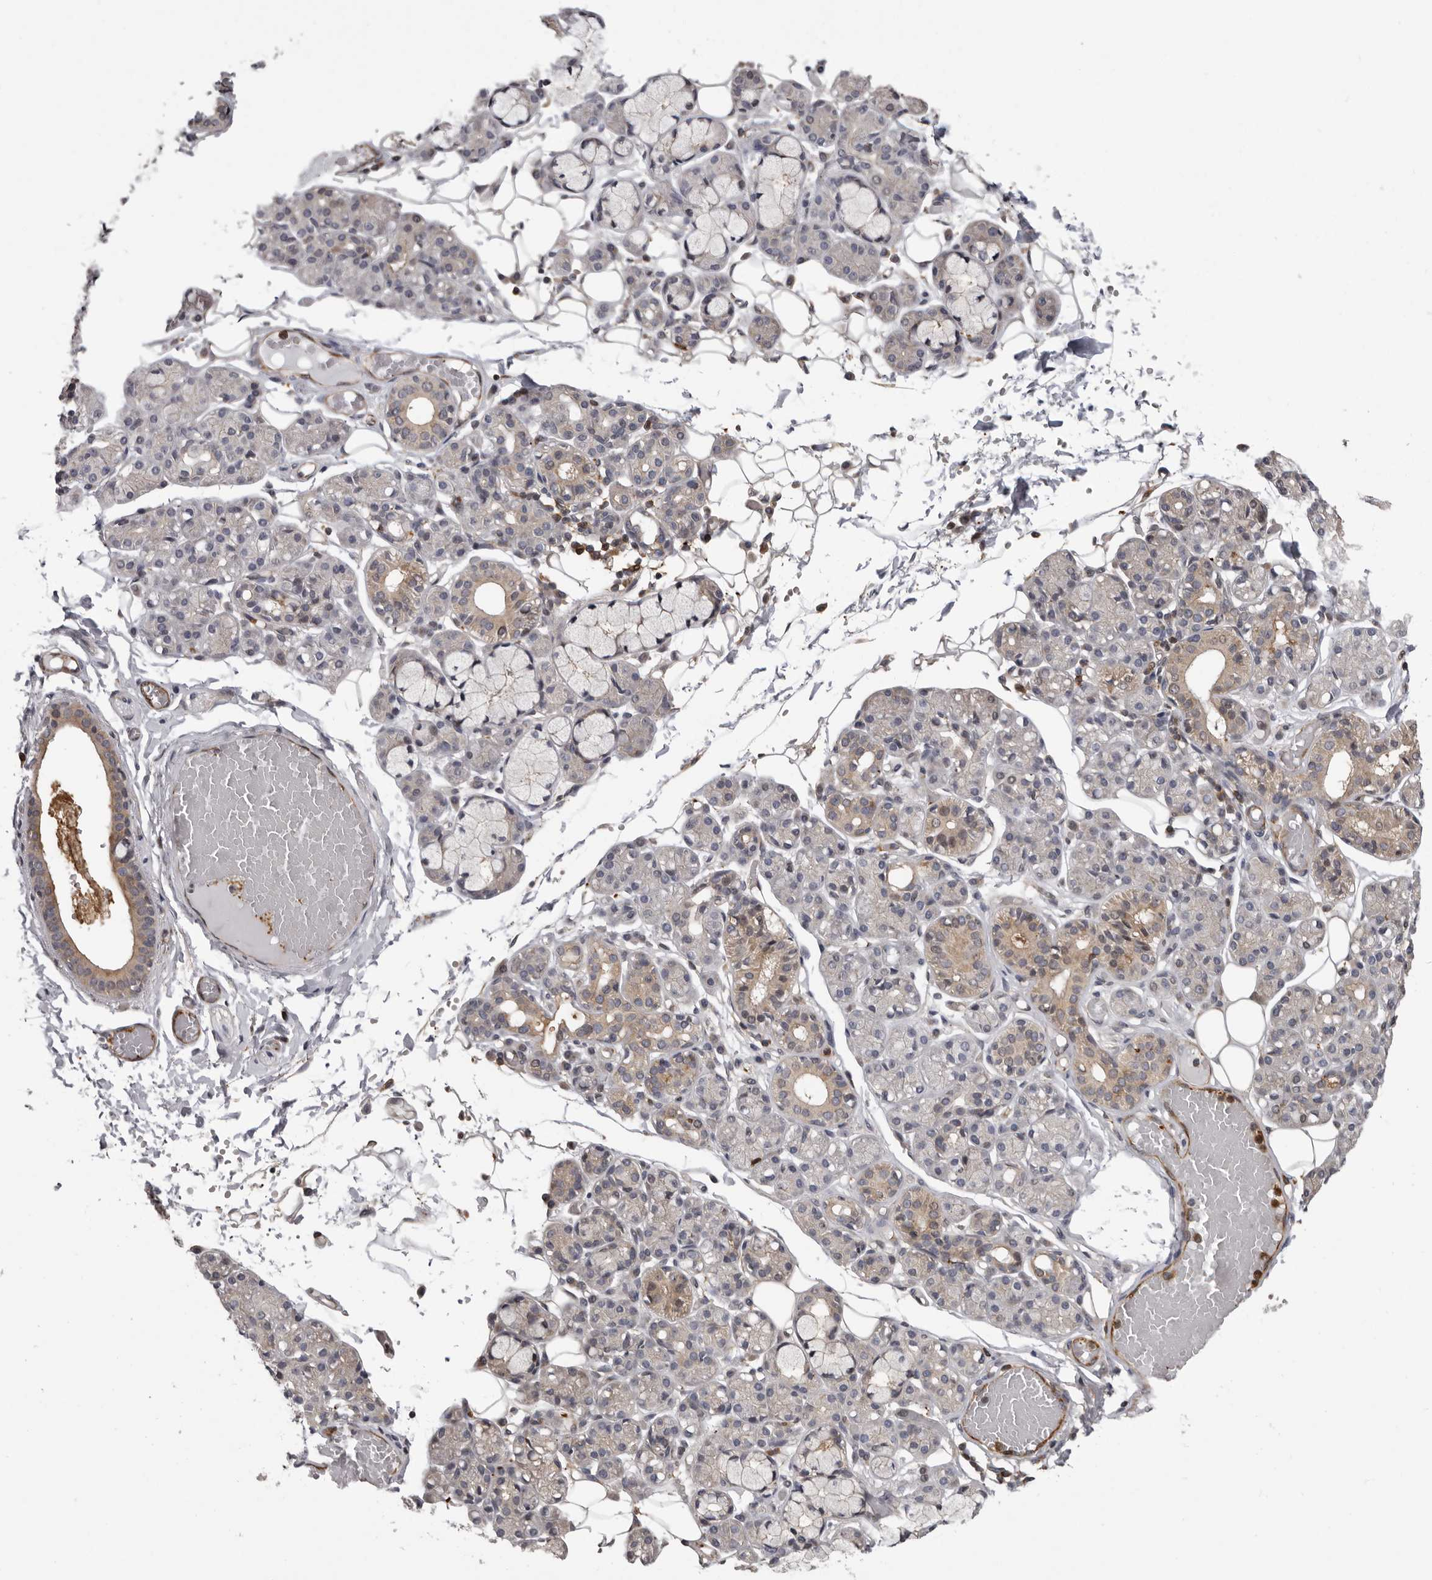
{"staining": {"intensity": "weak", "quantity": "<25%", "location": "cytoplasmic/membranous"}, "tissue": "salivary gland", "cell_type": "Glandular cells", "image_type": "normal", "snomed": [{"axis": "morphology", "description": "Normal tissue, NOS"}, {"axis": "topography", "description": "Salivary gland"}], "caption": "Glandular cells show no significant positivity in benign salivary gland. (Immunohistochemistry (ihc), brightfield microscopy, high magnification).", "gene": "FGFR4", "patient": {"sex": "male", "age": 63}}